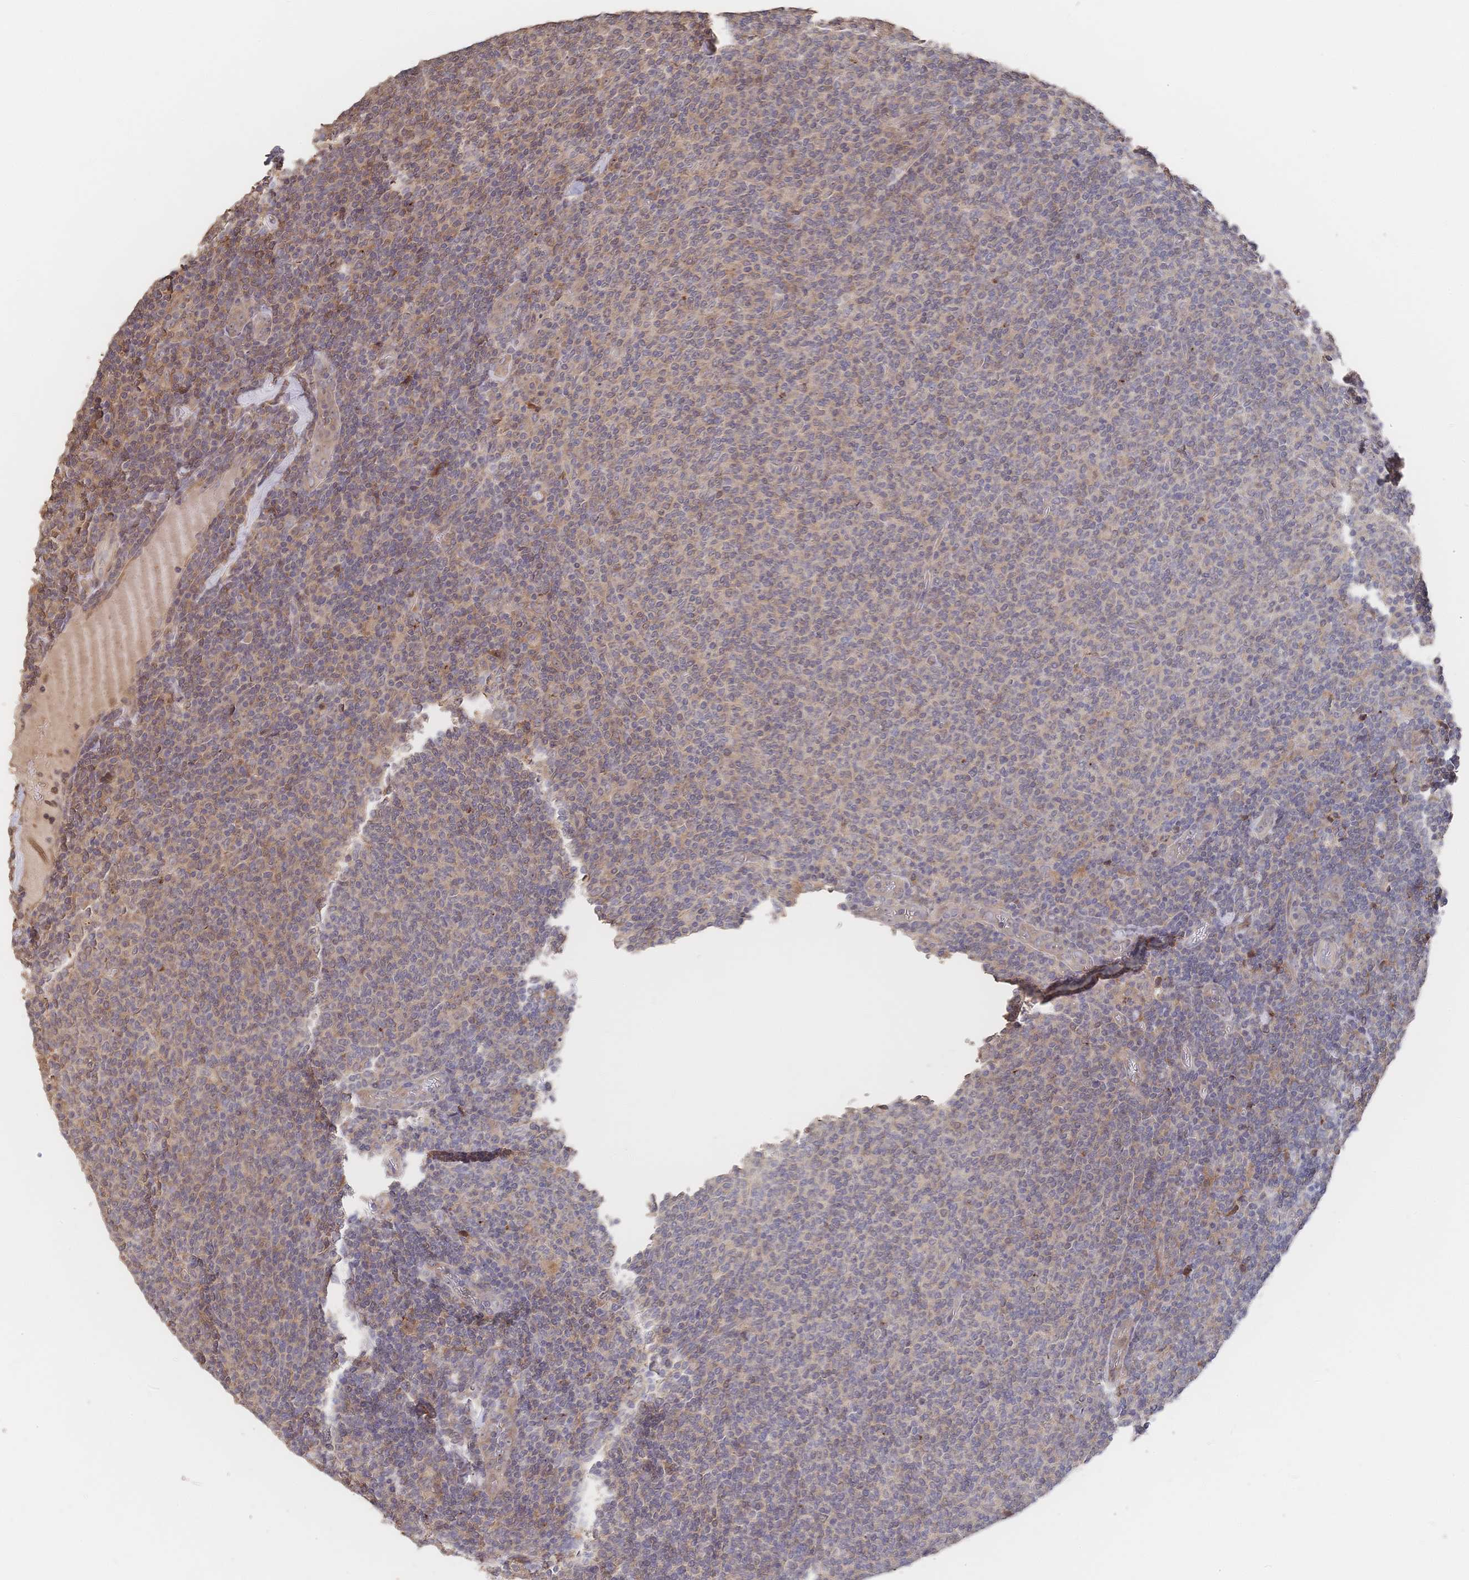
{"staining": {"intensity": "weak", "quantity": "<25%", "location": "cytoplasmic/membranous"}, "tissue": "lymphoma", "cell_type": "Tumor cells", "image_type": "cancer", "snomed": [{"axis": "morphology", "description": "Malignant lymphoma, non-Hodgkin's type, Low grade"}, {"axis": "topography", "description": "Lymph node"}], "caption": "Micrograph shows no protein expression in tumor cells of malignant lymphoma, non-Hodgkin's type (low-grade) tissue.", "gene": "DNAJA4", "patient": {"sex": "male", "age": 52}}